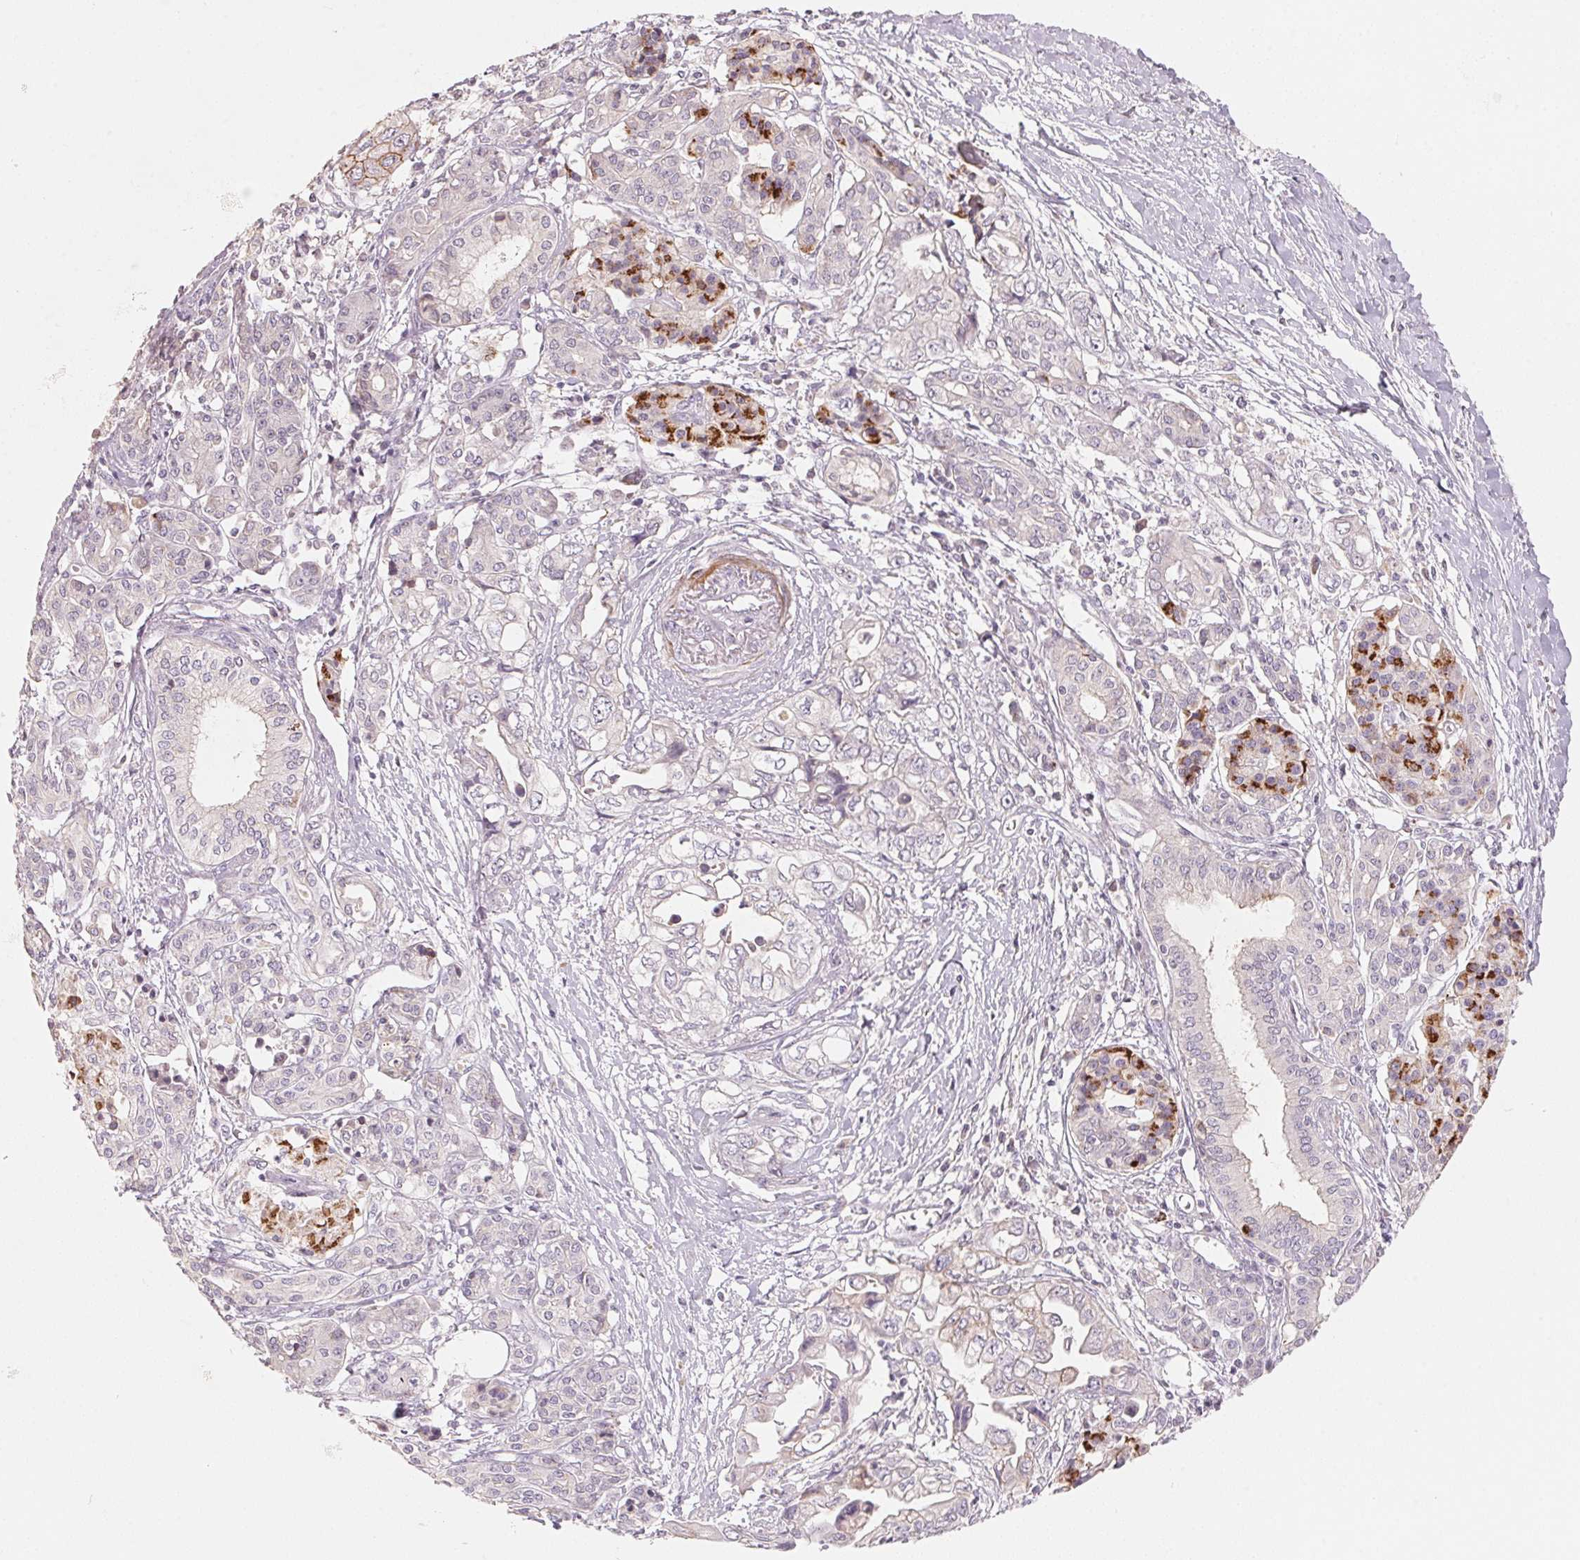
{"staining": {"intensity": "negative", "quantity": "none", "location": "none"}, "tissue": "pancreatic cancer", "cell_type": "Tumor cells", "image_type": "cancer", "snomed": [{"axis": "morphology", "description": "Adenocarcinoma, NOS"}, {"axis": "topography", "description": "Pancreas"}], "caption": "Protein analysis of pancreatic cancer displays no significant staining in tumor cells.", "gene": "TP53AIP1", "patient": {"sex": "male", "age": 68}}